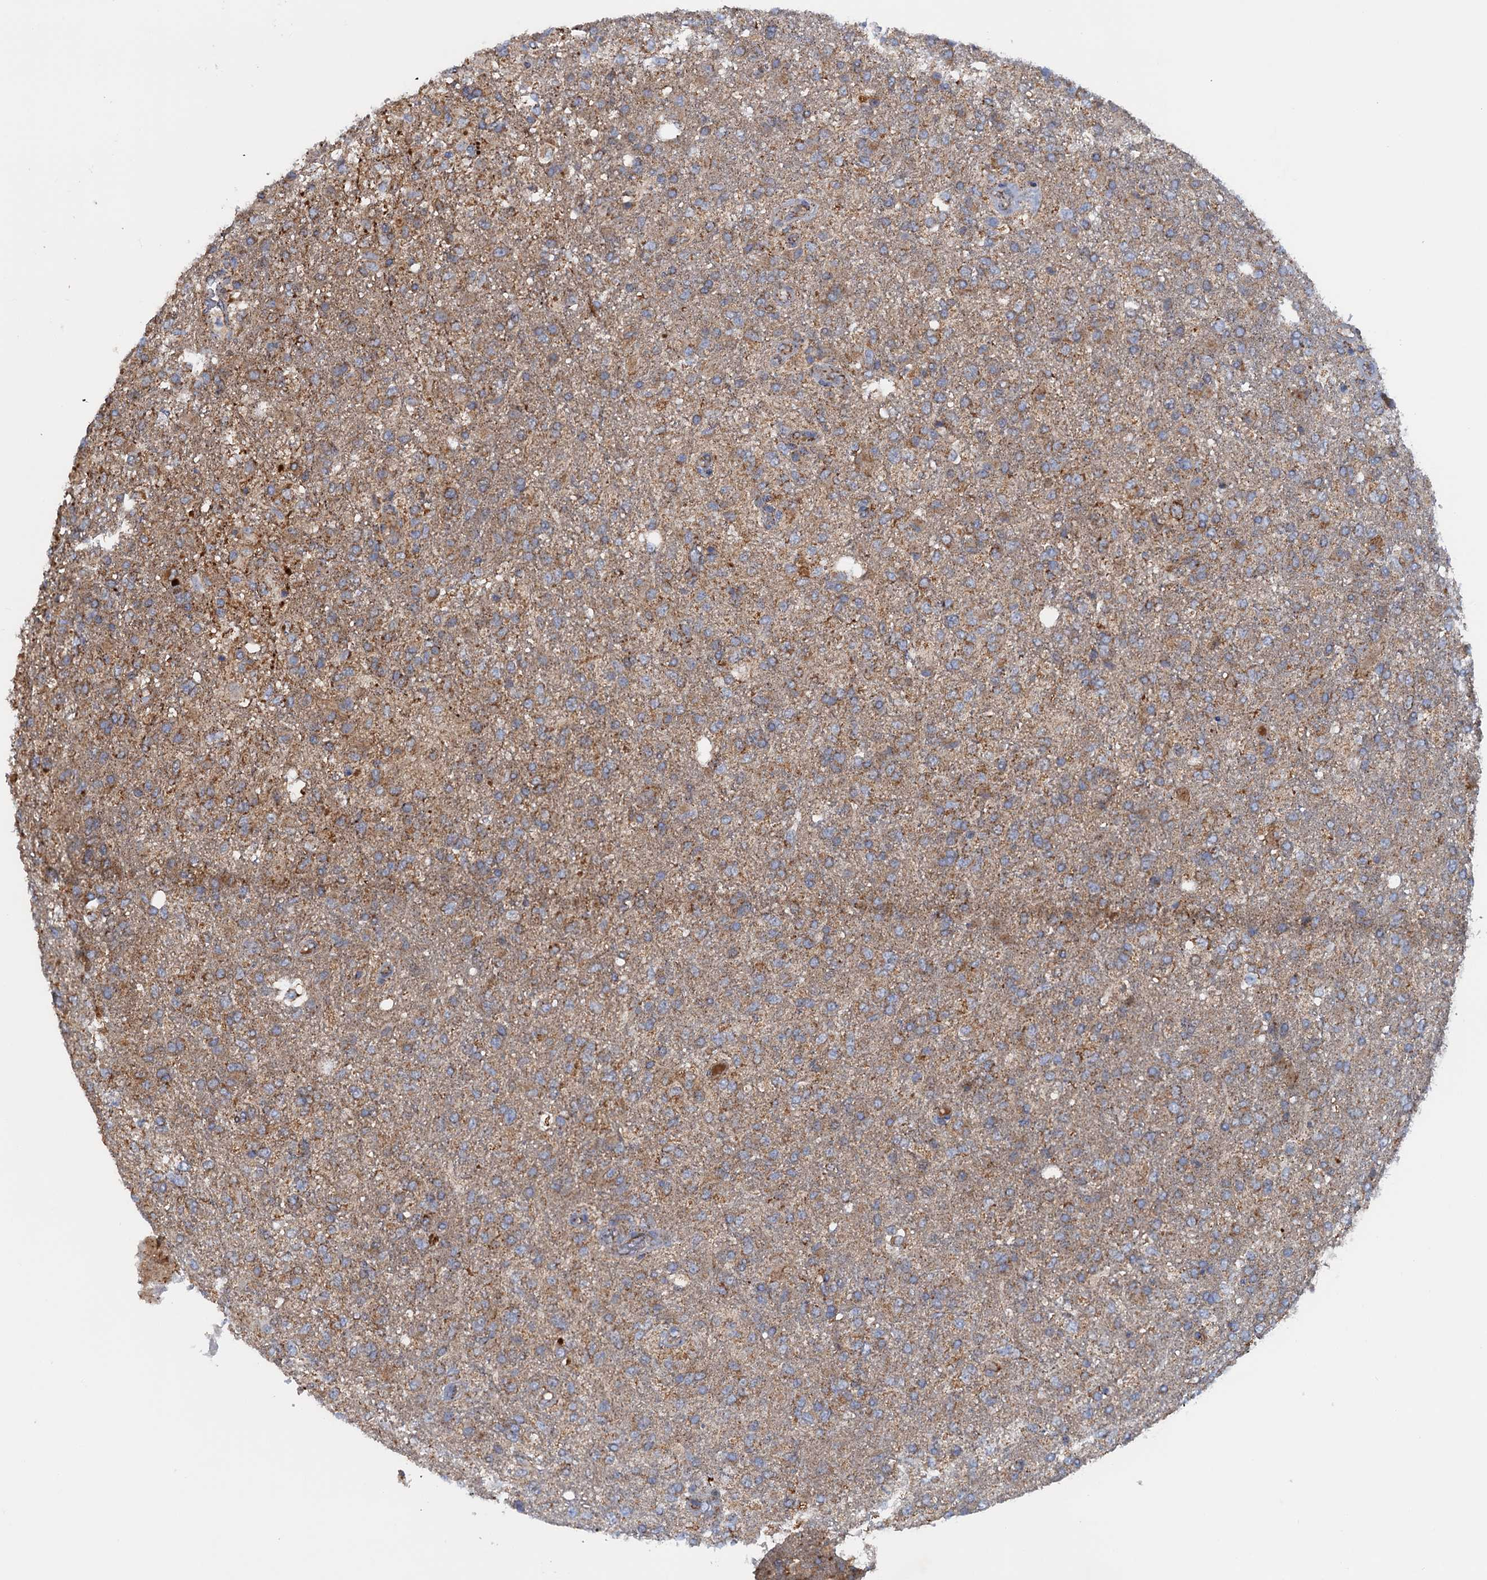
{"staining": {"intensity": "moderate", "quantity": ">75%", "location": "cytoplasmic/membranous"}, "tissue": "glioma", "cell_type": "Tumor cells", "image_type": "cancer", "snomed": [{"axis": "morphology", "description": "Glioma, malignant, High grade"}, {"axis": "topography", "description": "Brain"}], "caption": "Protein expression analysis of glioma shows moderate cytoplasmic/membranous positivity in about >75% of tumor cells.", "gene": "GTPBP3", "patient": {"sex": "female", "age": 74}}